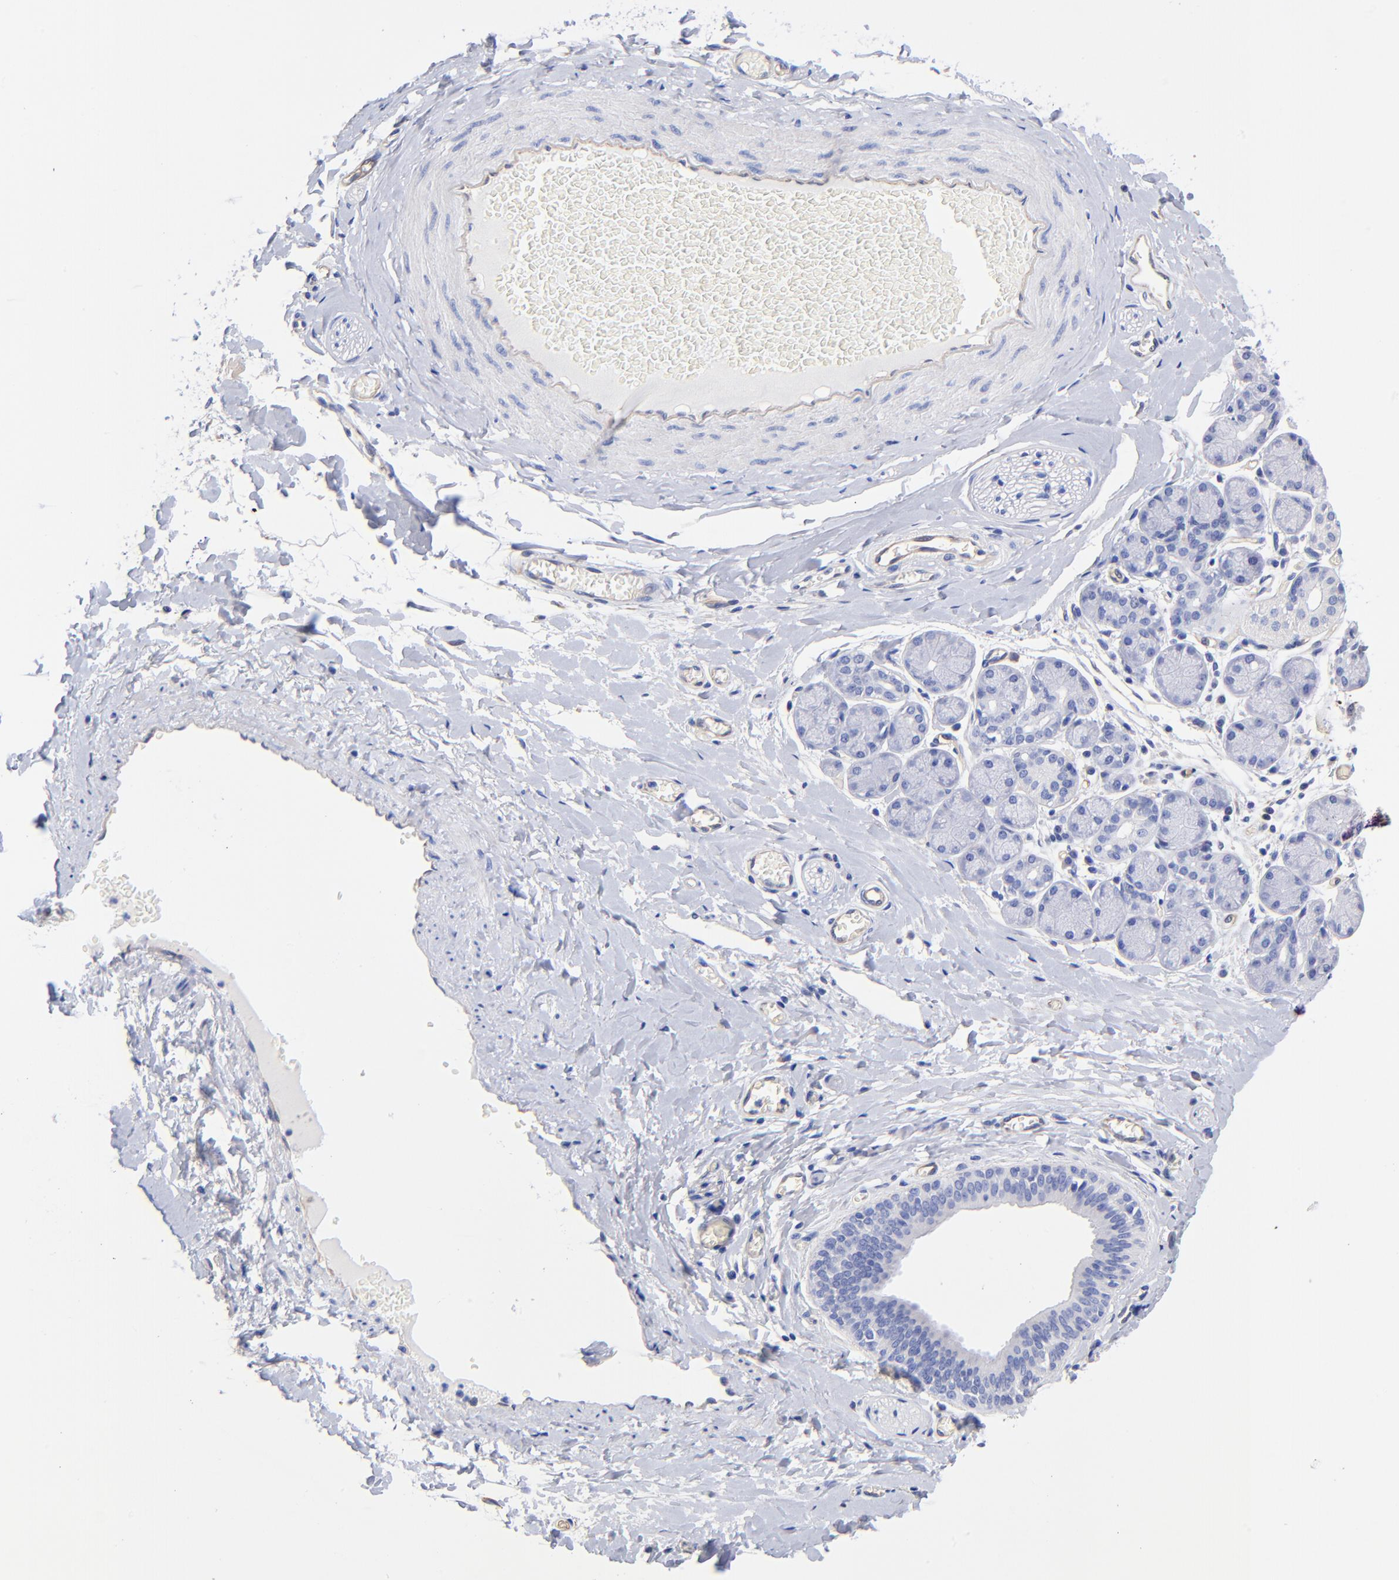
{"staining": {"intensity": "negative", "quantity": "none", "location": "none"}, "tissue": "salivary gland", "cell_type": "Glandular cells", "image_type": "normal", "snomed": [{"axis": "morphology", "description": "Normal tissue, NOS"}, {"axis": "topography", "description": "Salivary gland"}], "caption": "Normal salivary gland was stained to show a protein in brown. There is no significant positivity in glandular cells.", "gene": "SLC44A2", "patient": {"sex": "female", "age": 24}}